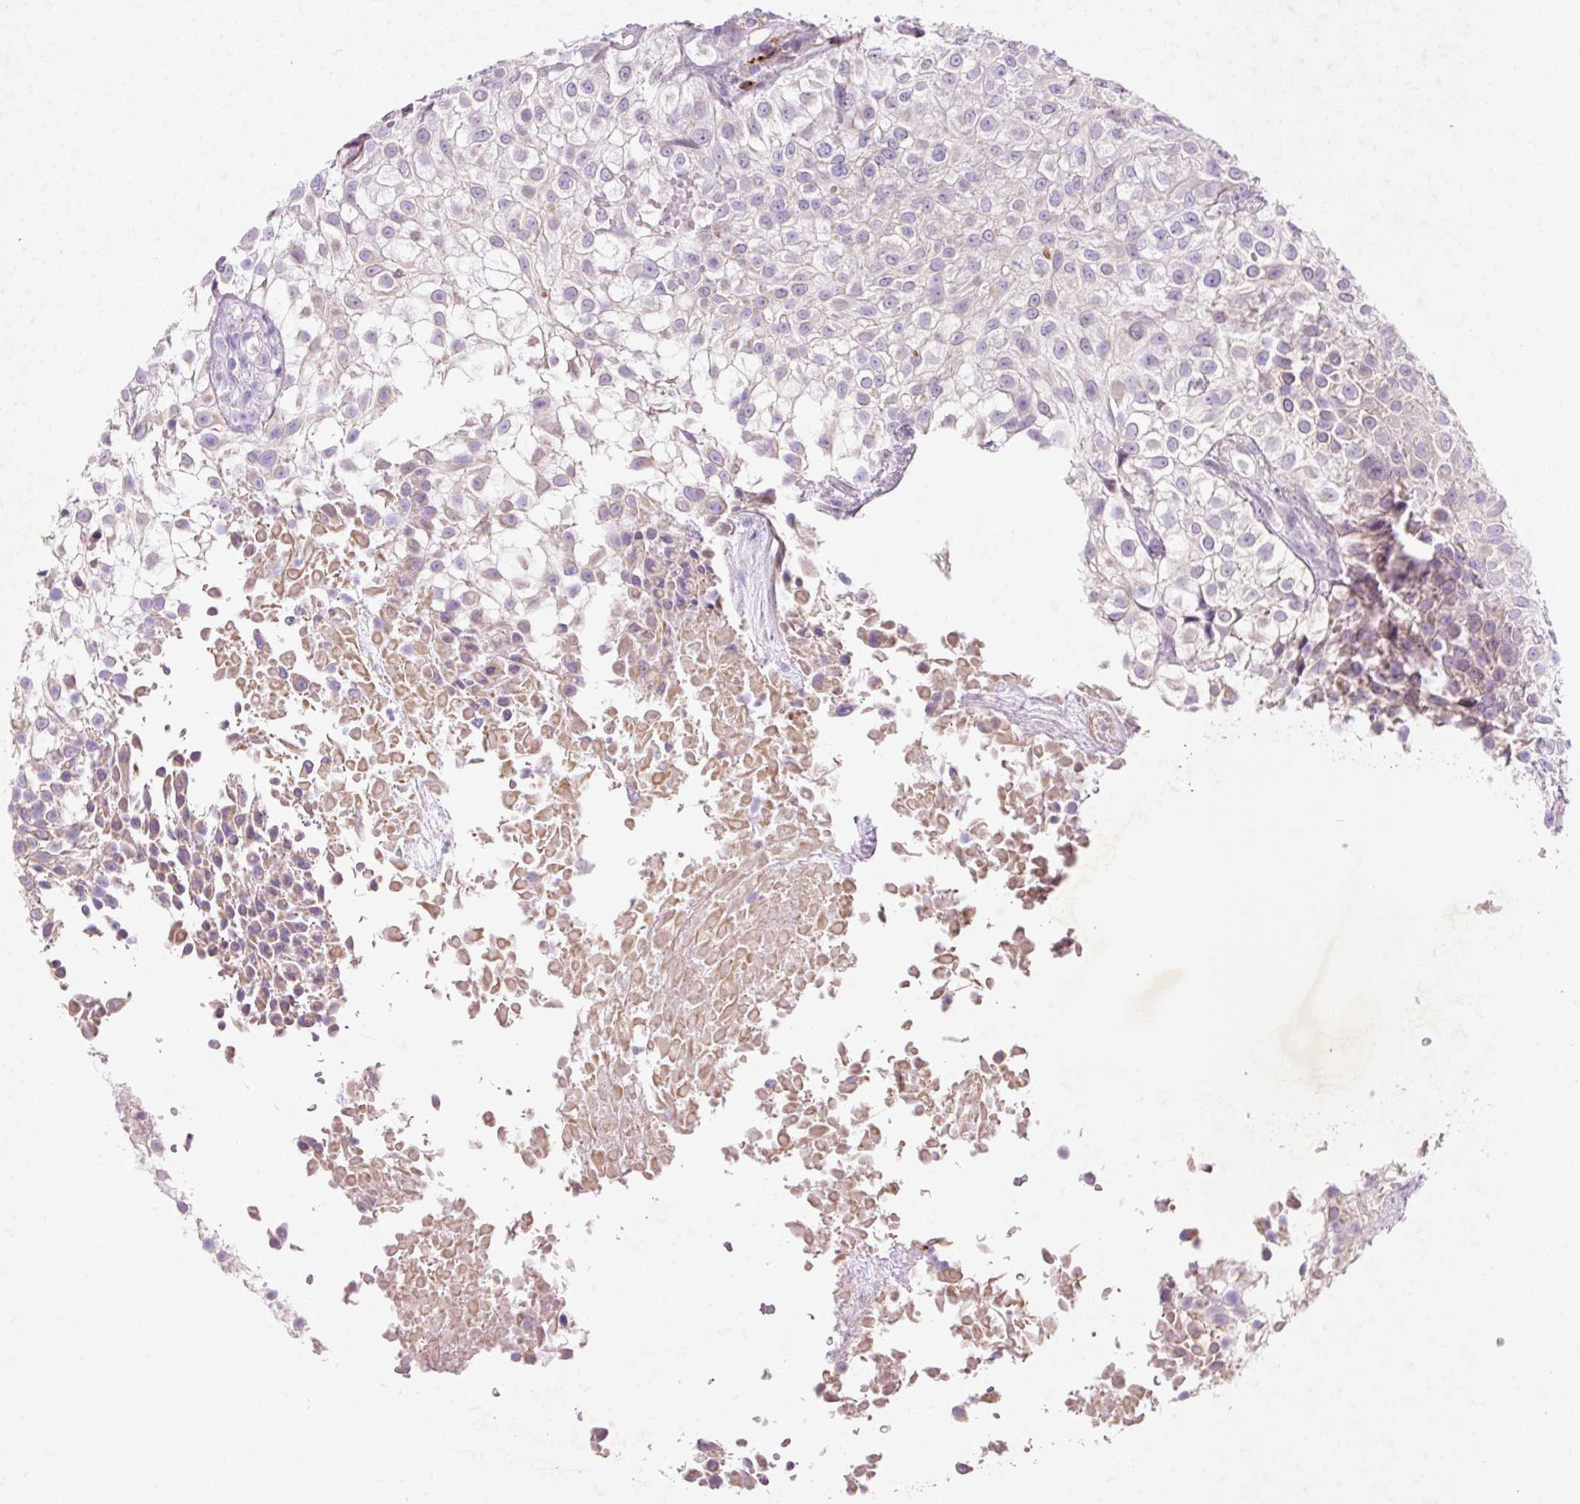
{"staining": {"intensity": "negative", "quantity": "none", "location": "none"}, "tissue": "urothelial cancer", "cell_type": "Tumor cells", "image_type": "cancer", "snomed": [{"axis": "morphology", "description": "Urothelial carcinoma, High grade"}, {"axis": "topography", "description": "Urinary bladder"}], "caption": "Tumor cells show no significant protein positivity in high-grade urothelial carcinoma.", "gene": "HEXA", "patient": {"sex": "male", "age": 56}}